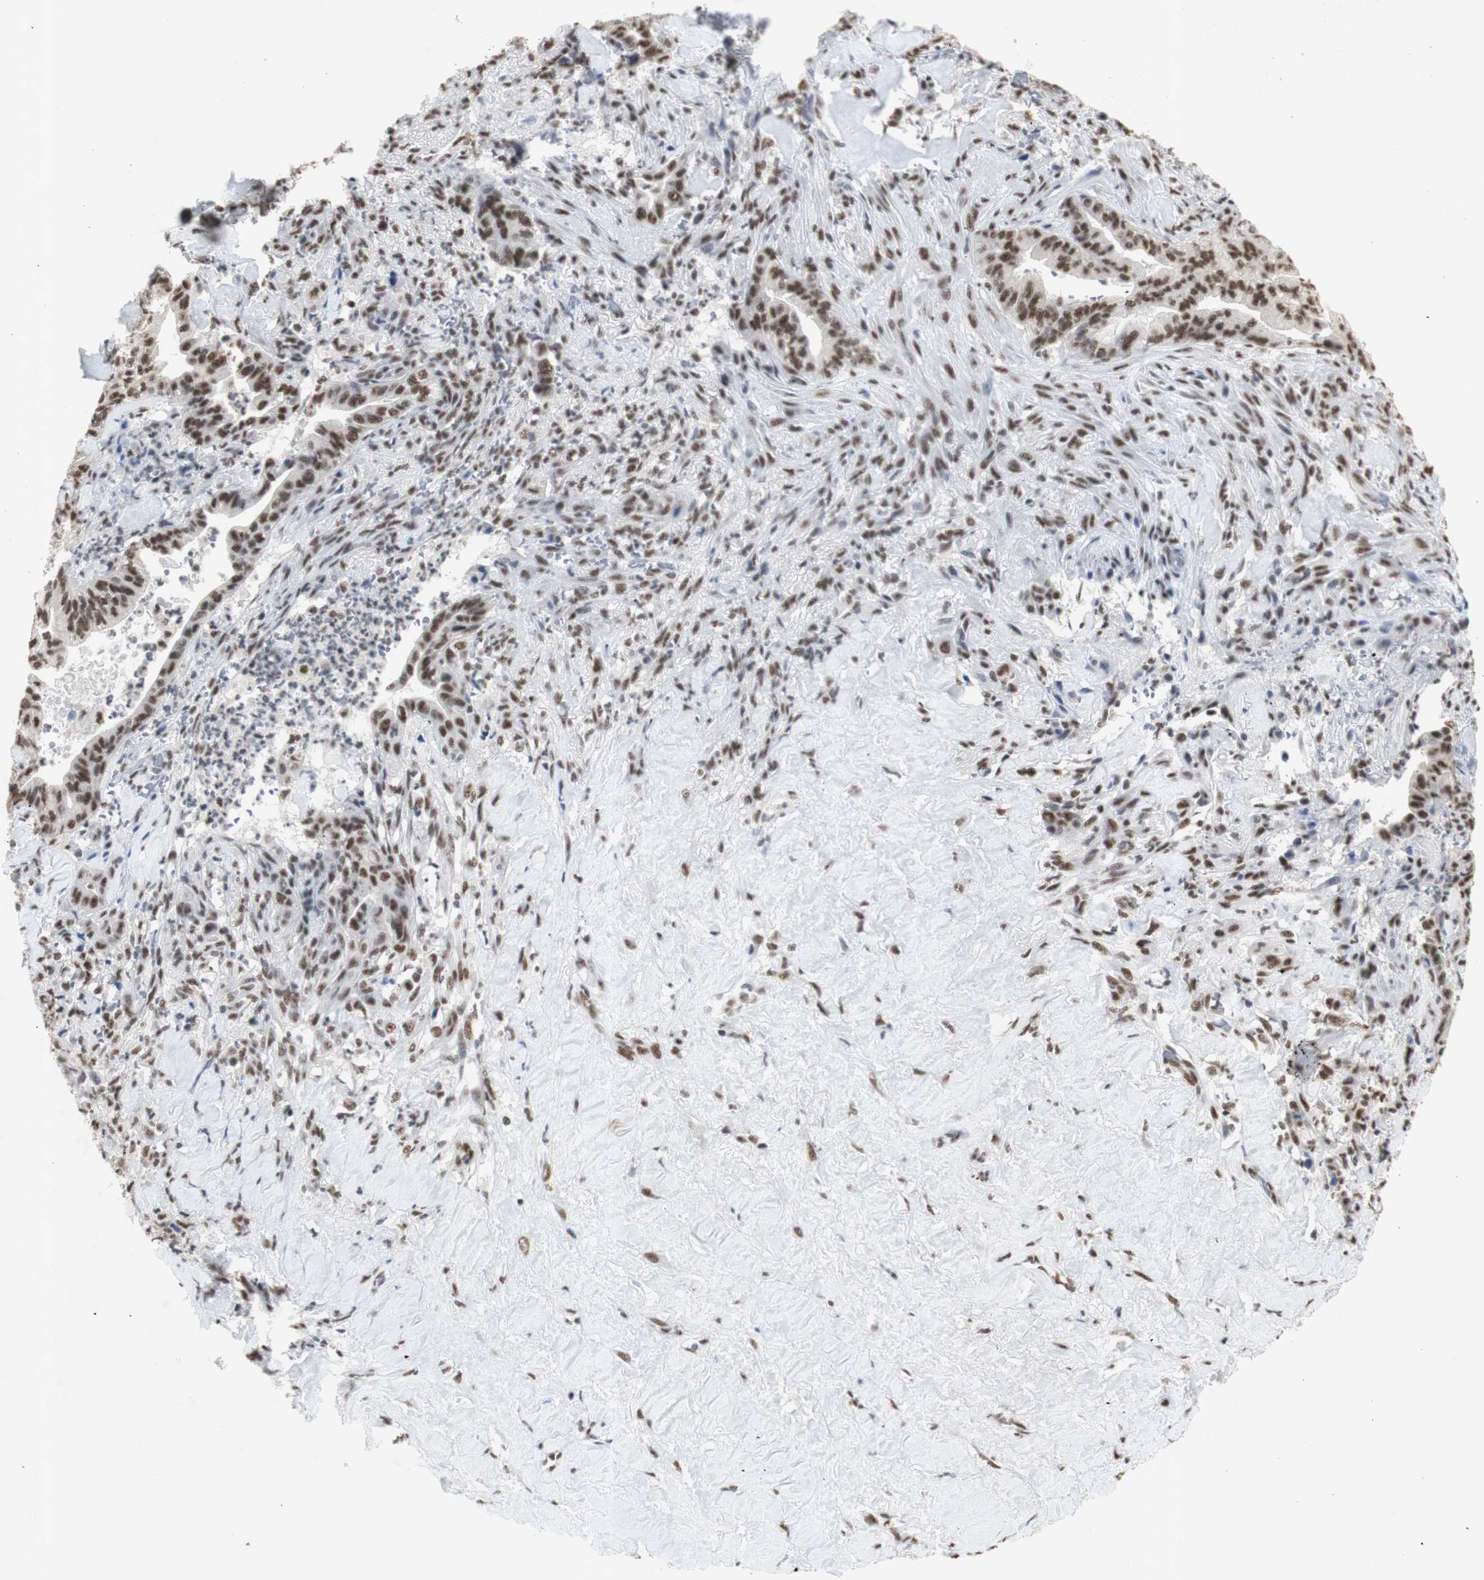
{"staining": {"intensity": "moderate", "quantity": ">75%", "location": "nuclear"}, "tissue": "liver cancer", "cell_type": "Tumor cells", "image_type": "cancer", "snomed": [{"axis": "morphology", "description": "Cholangiocarcinoma"}, {"axis": "topography", "description": "Liver"}], "caption": "Moderate nuclear staining is appreciated in about >75% of tumor cells in cholangiocarcinoma (liver).", "gene": "SNRPB", "patient": {"sex": "female", "age": 67}}